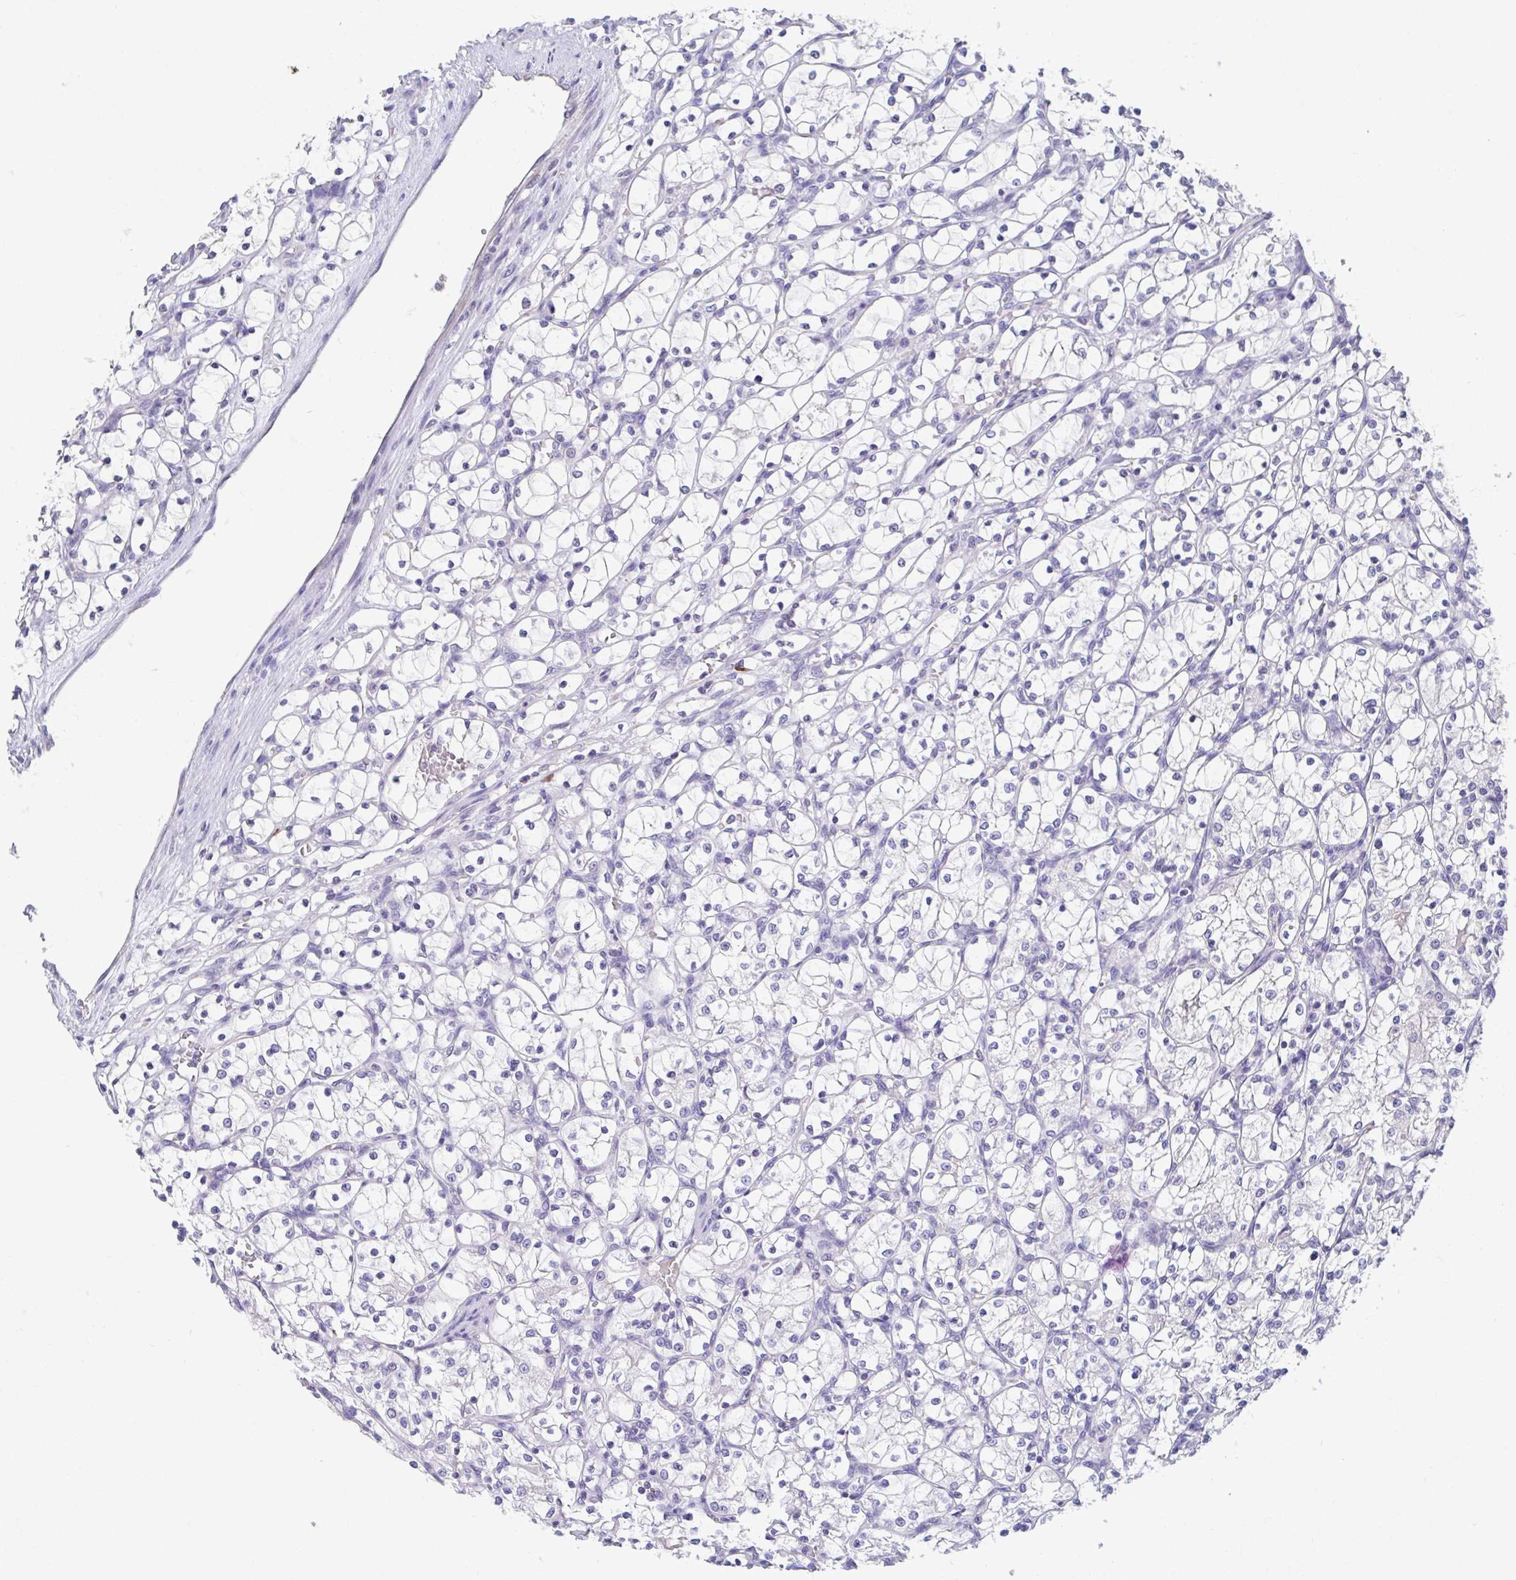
{"staining": {"intensity": "negative", "quantity": "none", "location": "none"}, "tissue": "renal cancer", "cell_type": "Tumor cells", "image_type": "cancer", "snomed": [{"axis": "morphology", "description": "Adenocarcinoma, NOS"}, {"axis": "topography", "description": "Kidney"}], "caption": "This image is of renal cancer (adenocarcinoma) stained with immunohistochemistry (IHC) to label a protein in brown with the nuclei are counter-stained blue. There is no staining in tumor cells. Nuclei are stained in blue.", "gene": "LRRC58", "patient": {"sex": "female", "age": 69}}